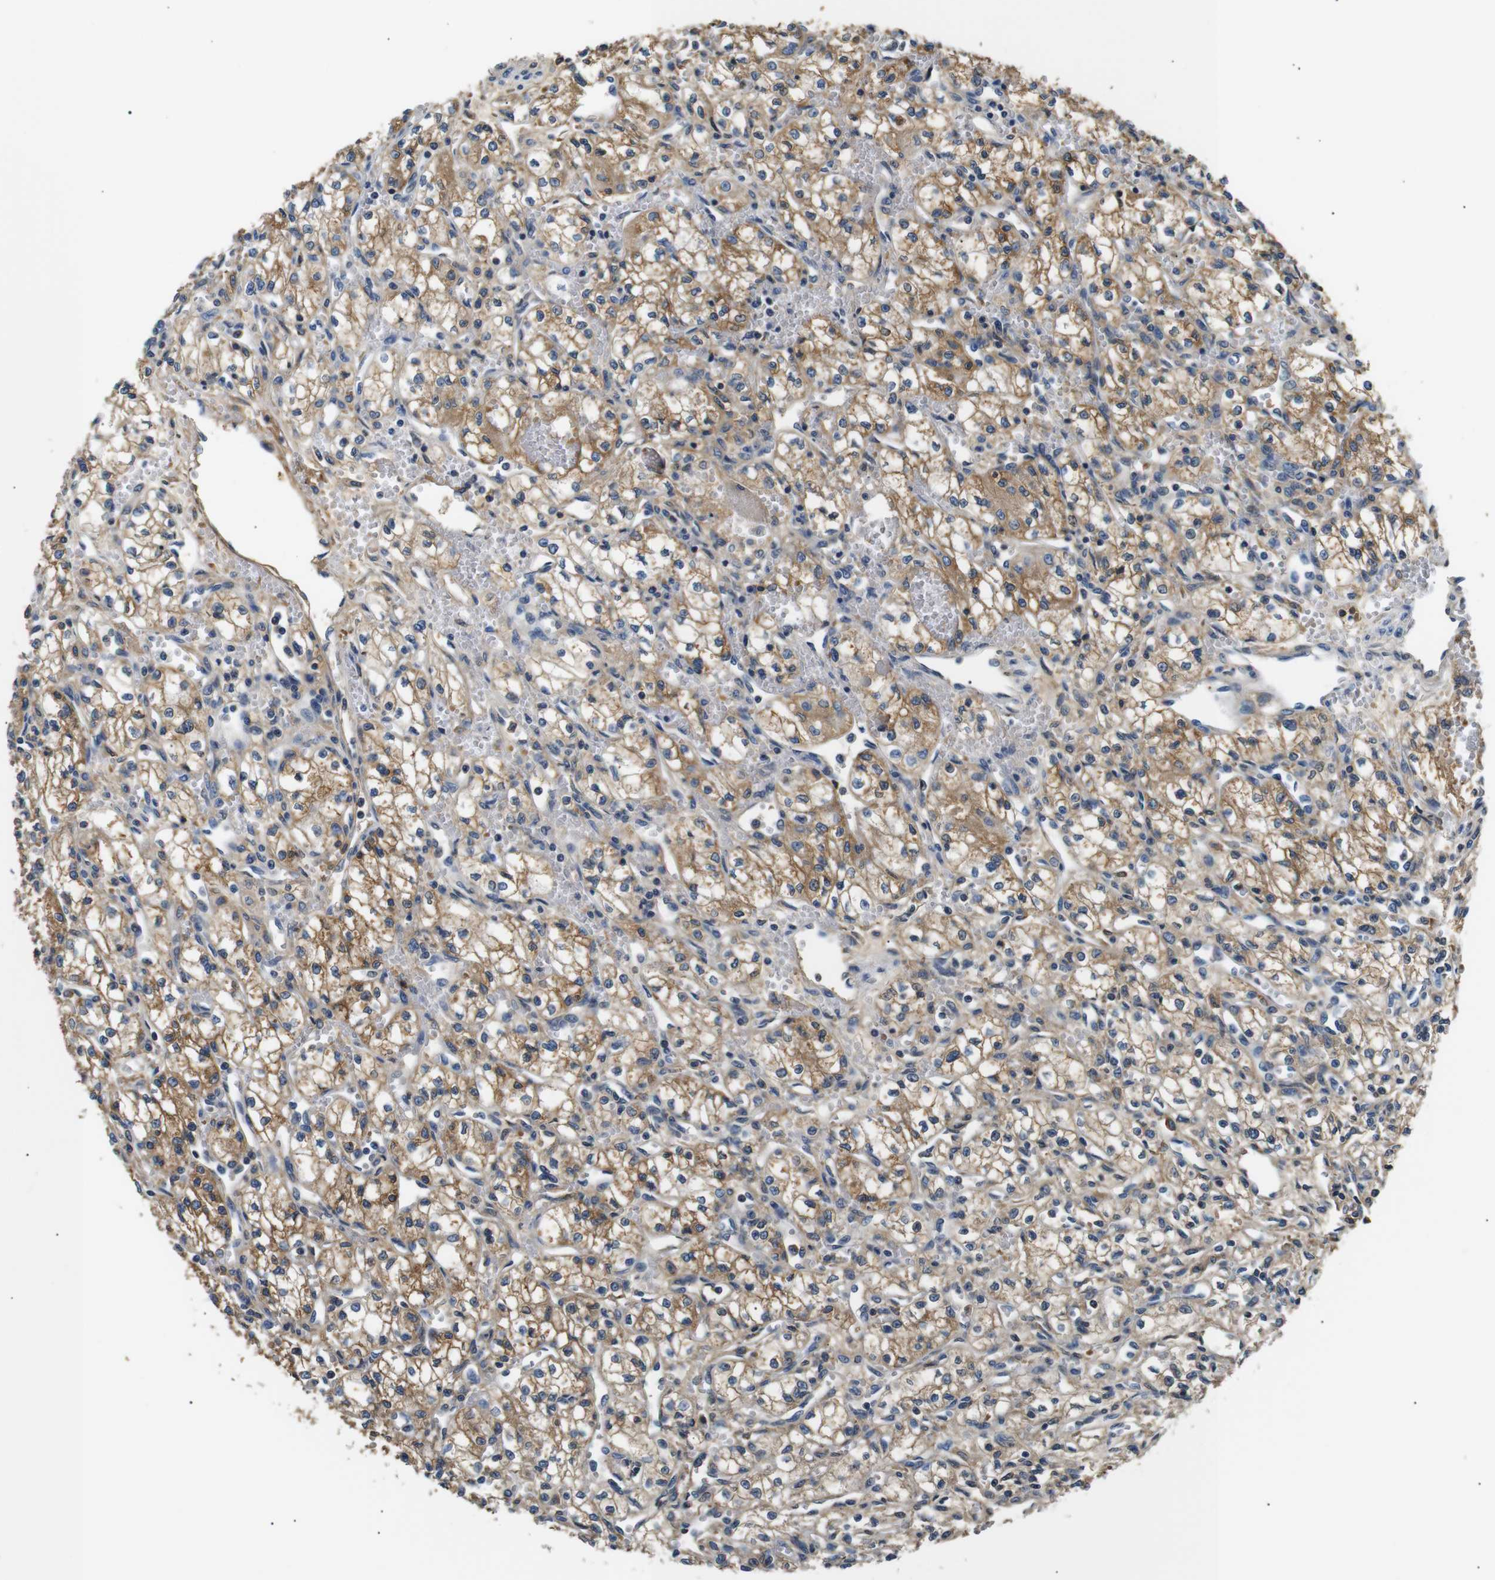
{"staining": {"intensity": "moderate", "quantity": ">75%", "location": "cytoplasmic/membranous"}, "tissue": "renal cancer", "cell_type": "Tumor cells", "image_type": "cancer", "snomed": [{"axis": "morphology", "description": "Normal tissue, NOS"}, {"axis": "morphology", "description": "Adenocarcinoma, NOS"}, {"axis": "topography", "description": "Kidney"}], "caption": "Immunohistochemistry of adenocarcinoma (renal) displays medium levels of moderate cytoplasmic/membranous expression in approximately >75% of tumor cells.", "gene": "LHCGR", "patient": {"sex": "male", "age": 59}}